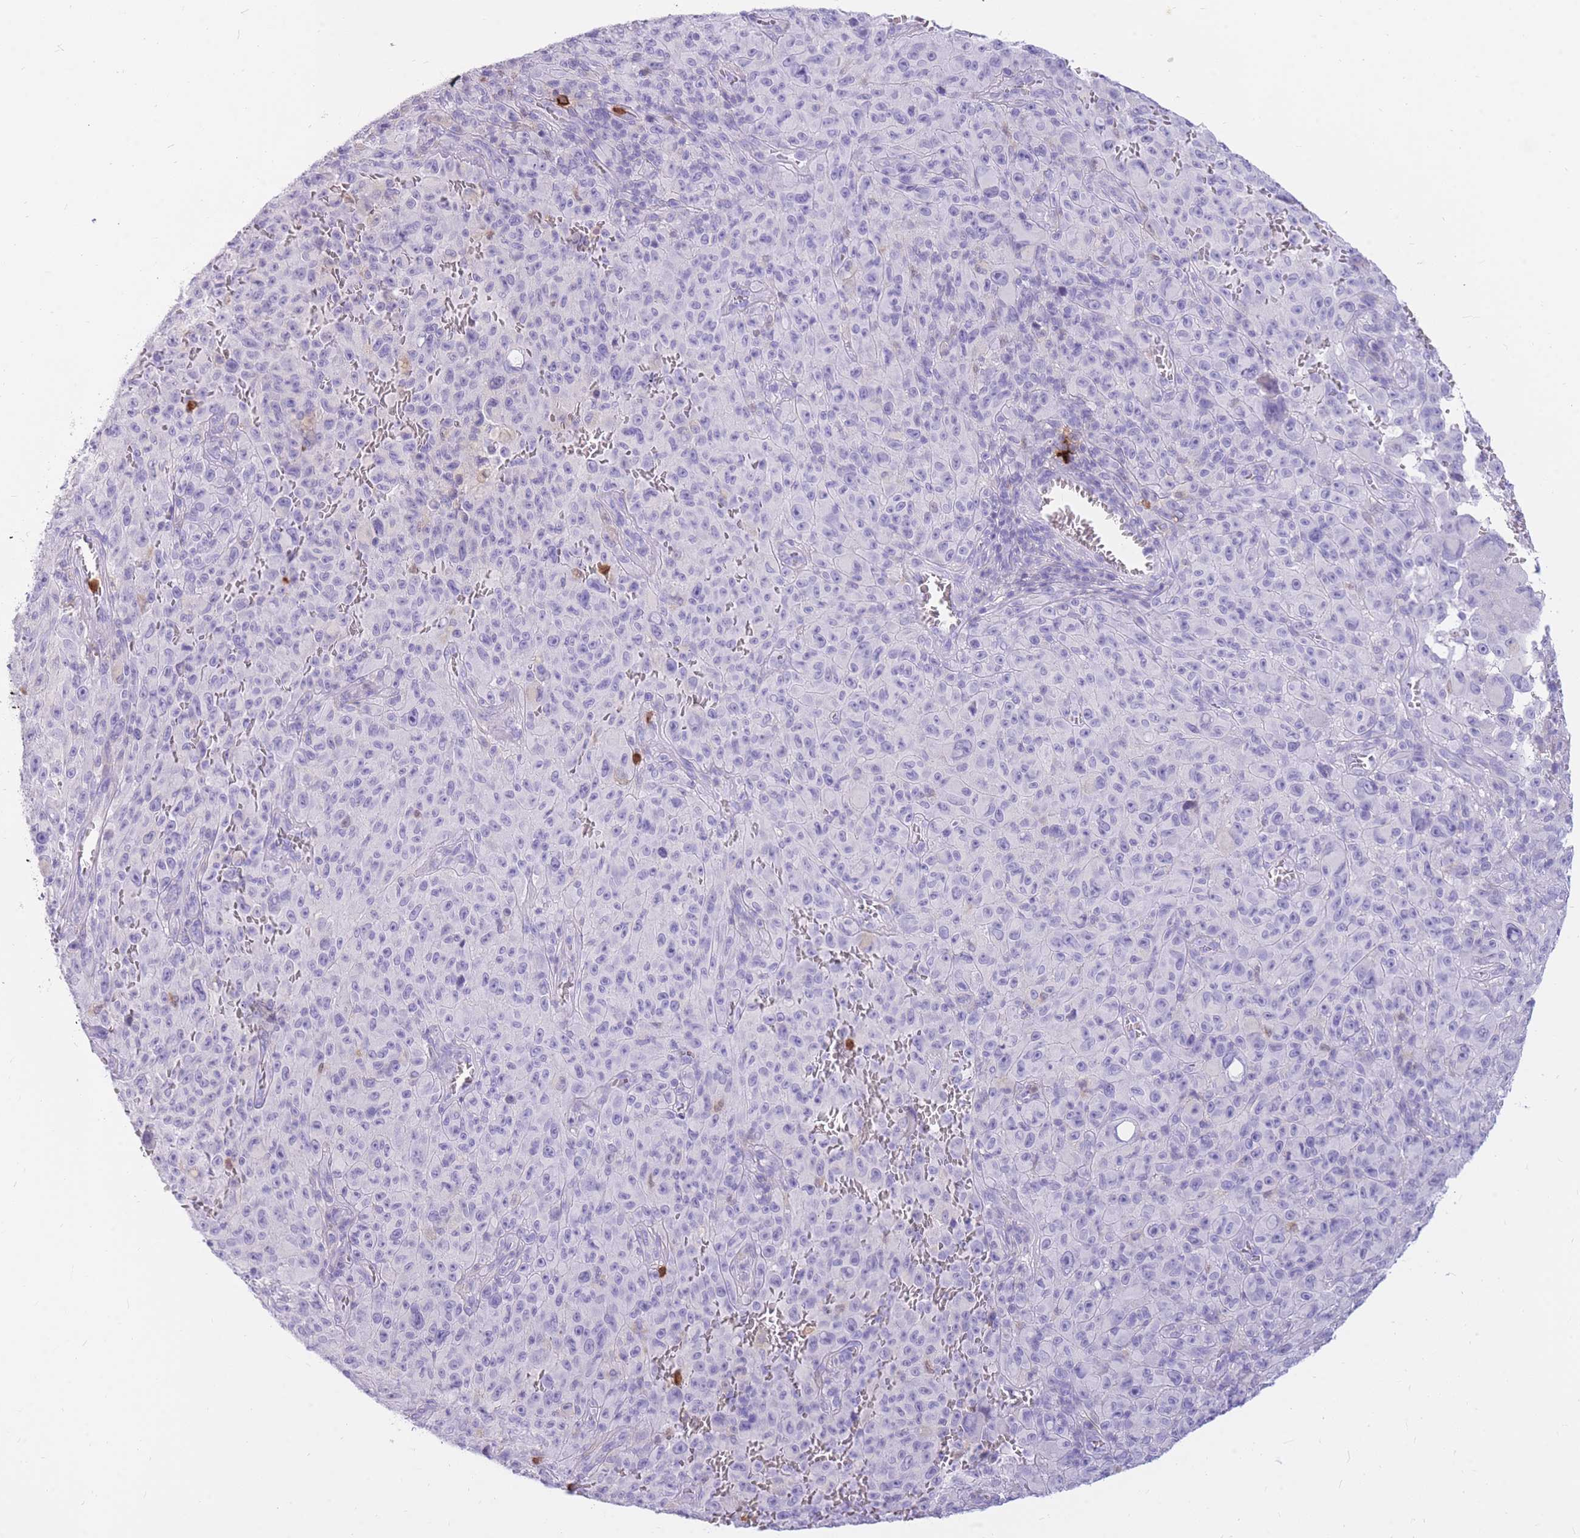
{"staining": {"intensity": "negative", "quantity": "none", "location": "none"}, "tissue": "melanoma", "cell_type": "Tumor cells", "image_type": "cancer", "snomed": [{"axis": "morphology", "description": "Malignant melanoma, NOS"}, {"axis": "topography", "description": "Skin"}], "caption": "Protein analysis of malignant melanoma displays no significant expression in tumor cells. (DAB (3,3'-diaminobenzidine) immunohistochemistry with hematoxylin counter stain).", "gene": "TPSAB1", "patient": {"sex": "female", "age": 82}}